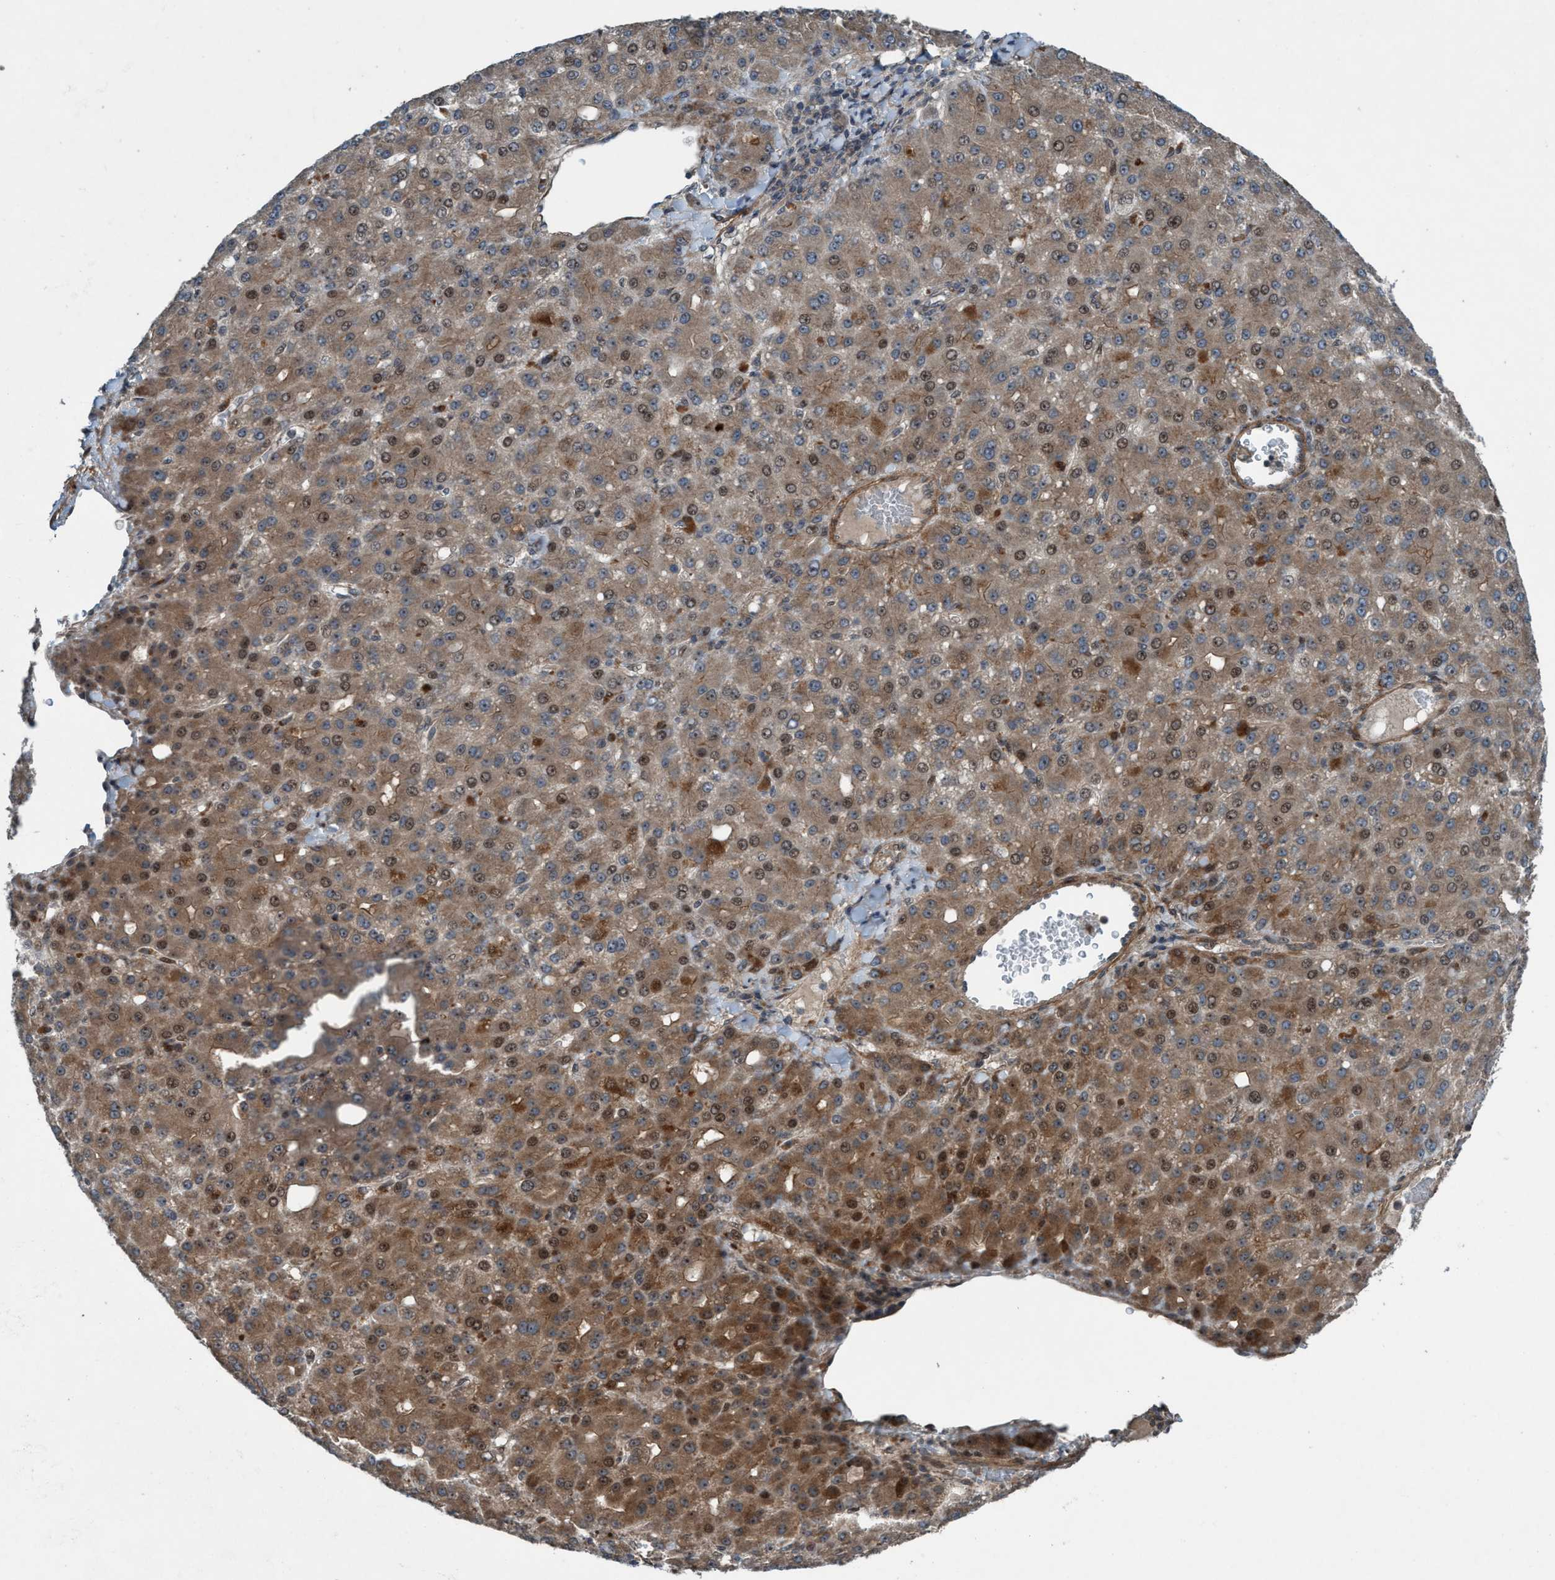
{"staining": {"intensity": "moderate", "quantity": "25%-75%", "location": "cytoplasmic/membranous,nuclear"}, "tissue": "liver cancer", "cell_type": "Tumor cells", "image_type": "cancer", "snomed": [{"axis": "morphology", "description": "Carcinoma, Hepatocellular, NOS"}, {"axis": "topography", "description": "Liver"}], "caption": "Immunohistochemical staining of human liver cancer exhibits medium levels of moderate cytoplasmic/membranous and nuclear protein staining in about 25%-75% of tumor cells.", "gene": "NISCH", "patient": {"sex": "male", "age": 67}}